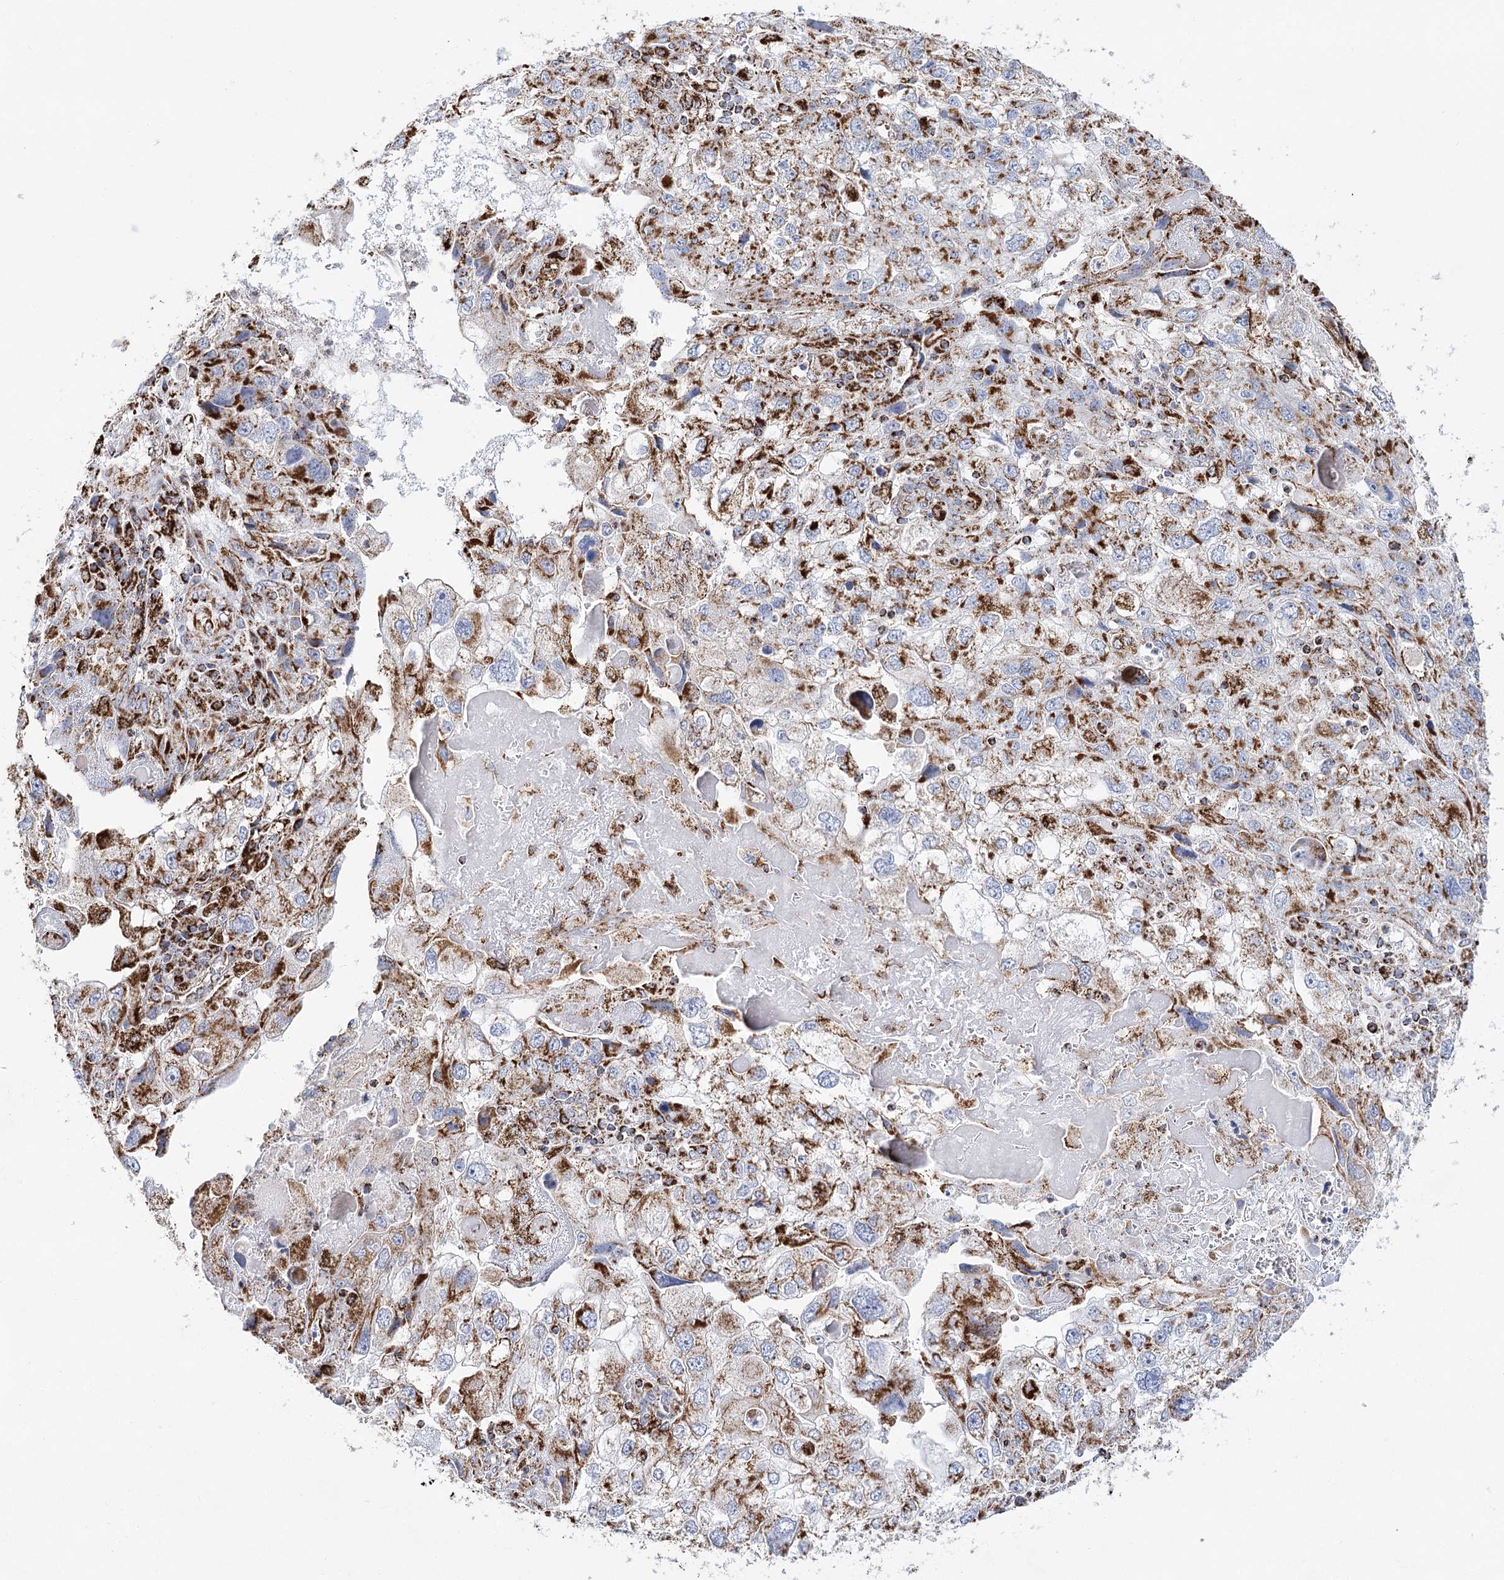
{"staining": {"intensity": "strong", "quantity": "25%-75%", "location": "cytoplasmic/membranous"}, "tissue": "endometrial cancer", "cell_type": "Tumor cells", "image_type": "cancer", "snomed": [{"axis": "morphology", "description": "Adenocarcinoma, NOS"}, {"axis": "topography", "description": "Endometrium"}], "caption": "Strong cytoplasmic/membranous protein positivity is present in about 25%-75% of tumor cells in endometrial adenocarcinoma.", "gene": "NADK2", "patient": {"sex": "female", "age": 49}}